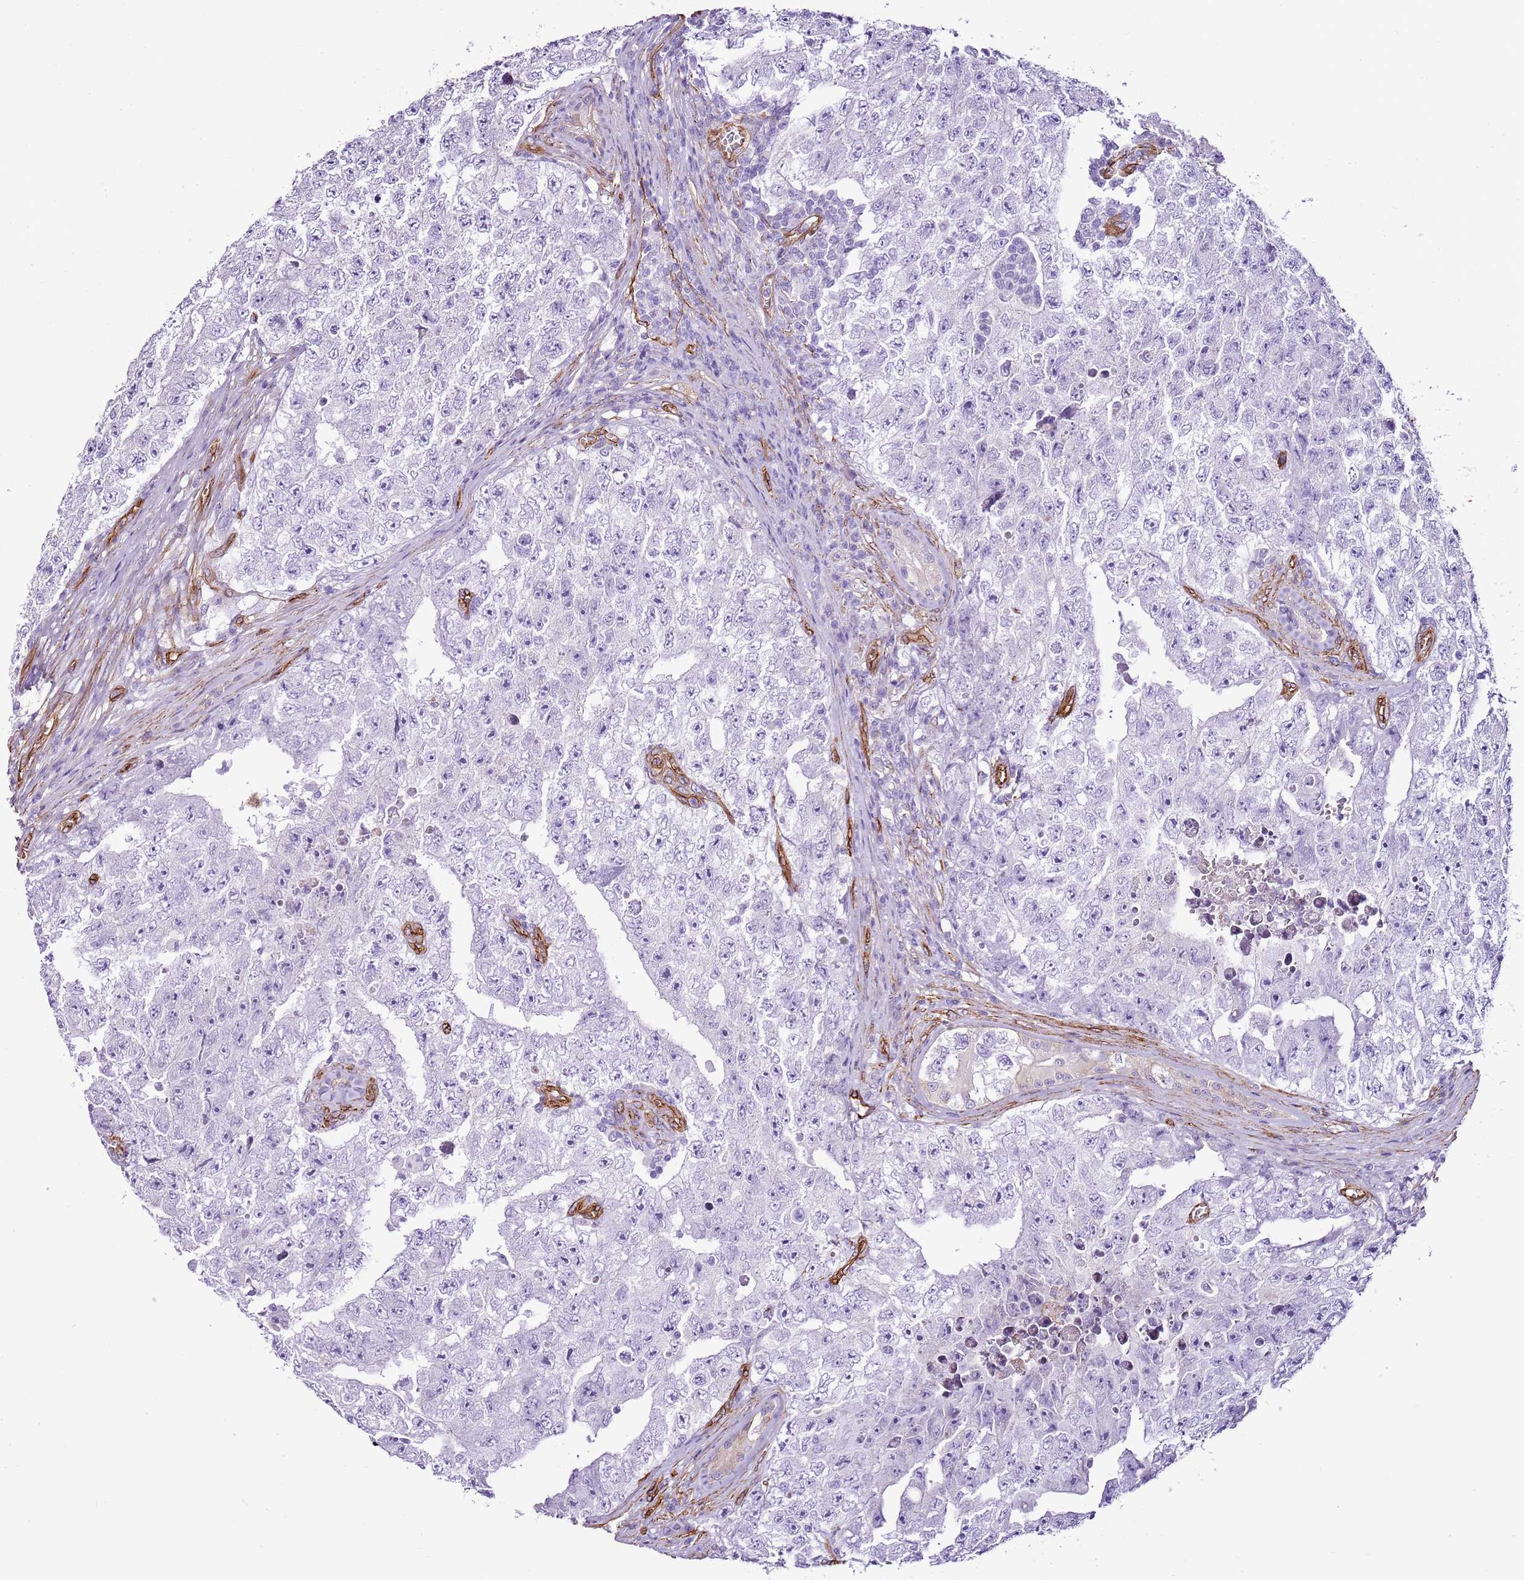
{"staining": {"intensity": "negative", "quantity": "none", "location": "none"}, "tissue": "testis cancer", "cell_type": "Tumor cells", "image_type": "cancer", "snomed": [{"axis": "morphology", "description": "Carcinoma, Embryonal, NOS"}, {"axis": "topography", "description": "Testis"}], "caption": "Embryonal carcinoma (testis) was stained to show a protein in brown. There is no significant staining in tumor cells.", "gene": "CTDSPL", "patient": {"sex": "male", "age": 17}}